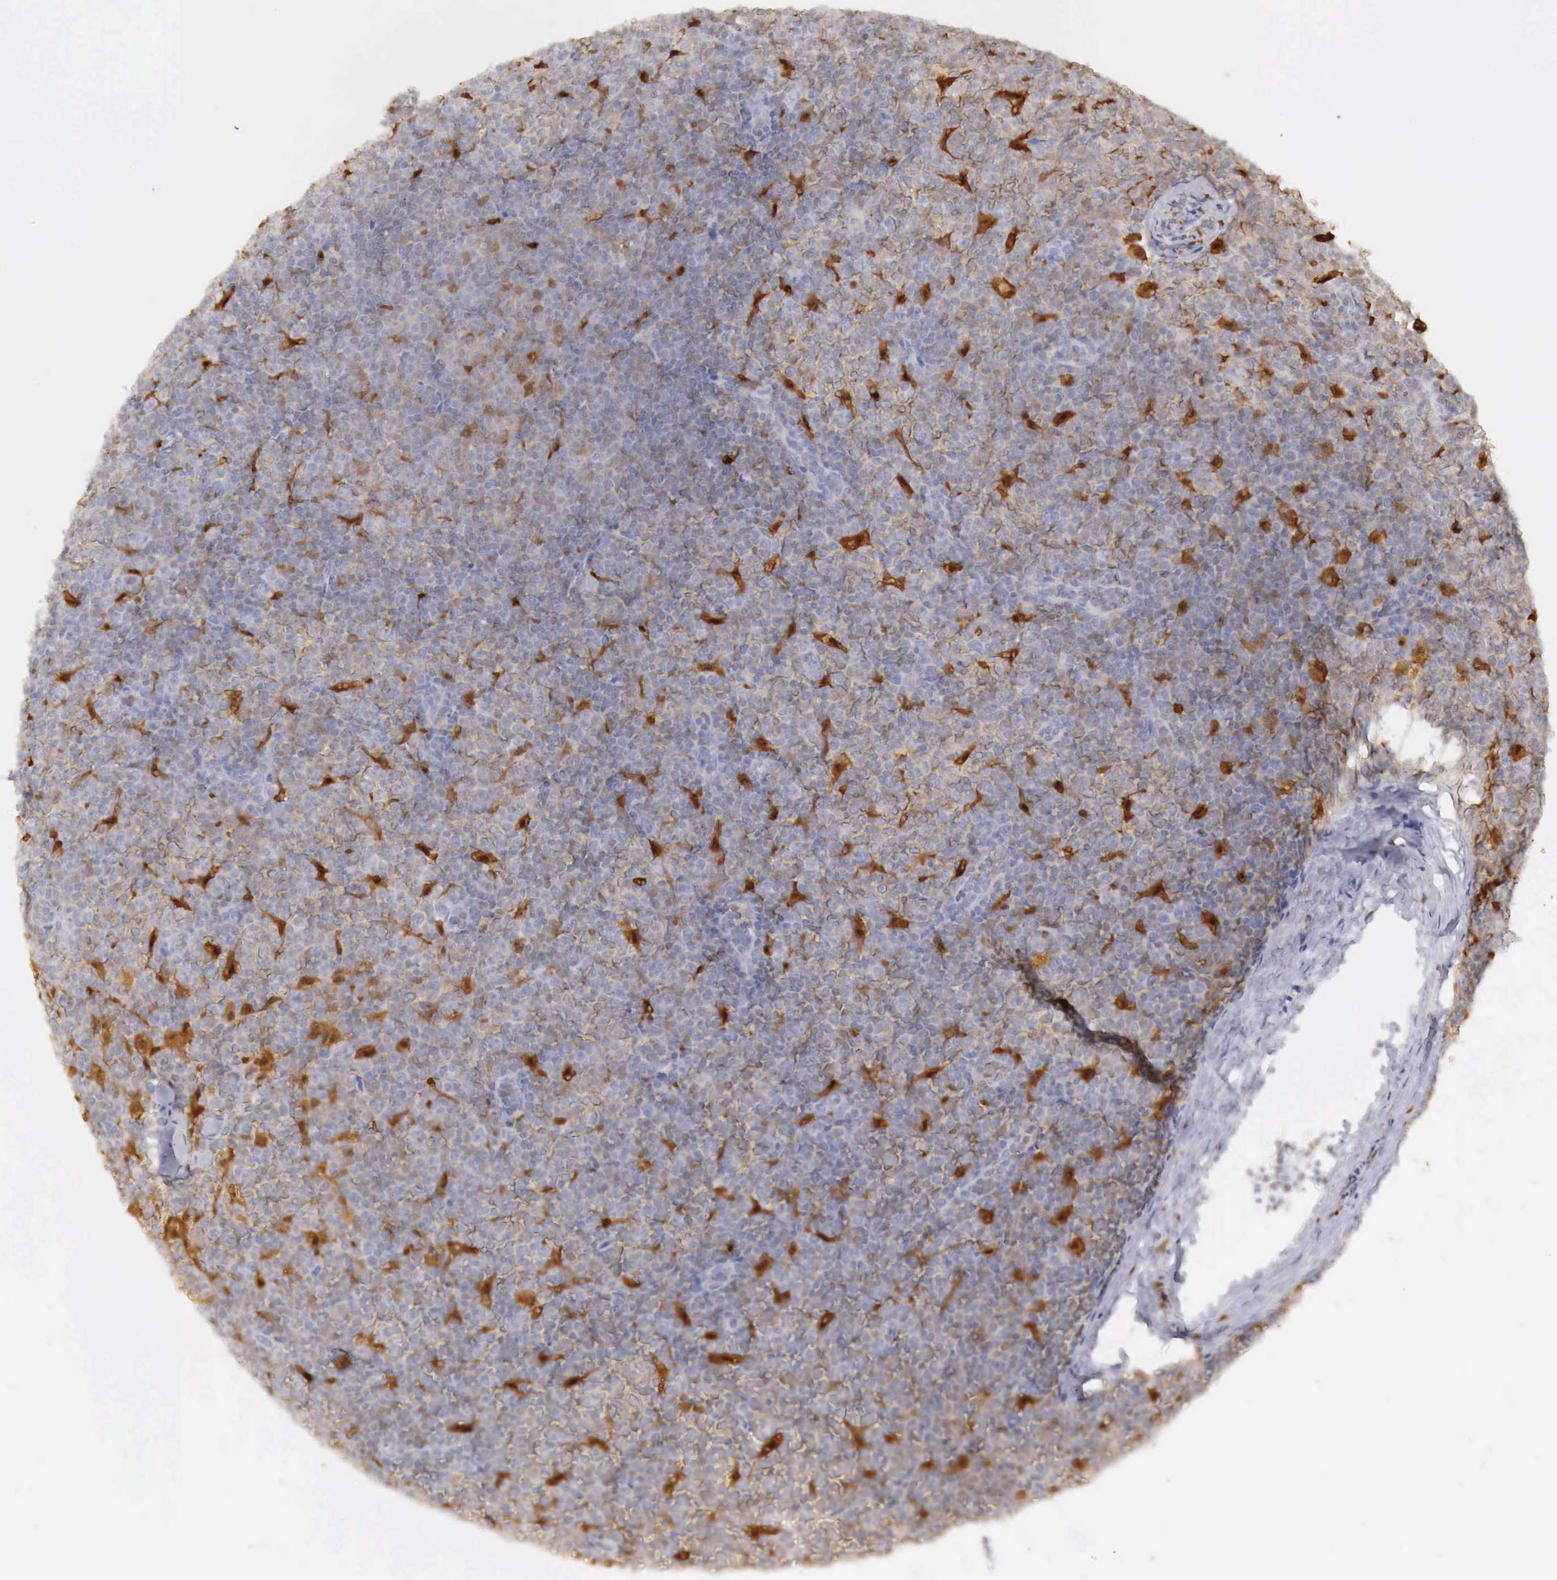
{"staining": {"intensity": "negative", "quantity": "none", "location": "none"}, "tissue": "lymphoma", "cell_type": "Tumor cells", "image_type": "cancer", "snomed": [{"axis": "morphology", "description": "Malignant lymphoma, non-Hodgkin's type, Low grade"}, {"axis": "topography", "description": "Lymph node"}], "caption": "A high-resolution image shows immunohistochemistry staining of low-grade malignant lymphoma, non-Hodgkin's type, which demonstrates no significant staining in tumor cells.", "gene": "RENBP", "patient": {"sex": "male", "age": 50}}